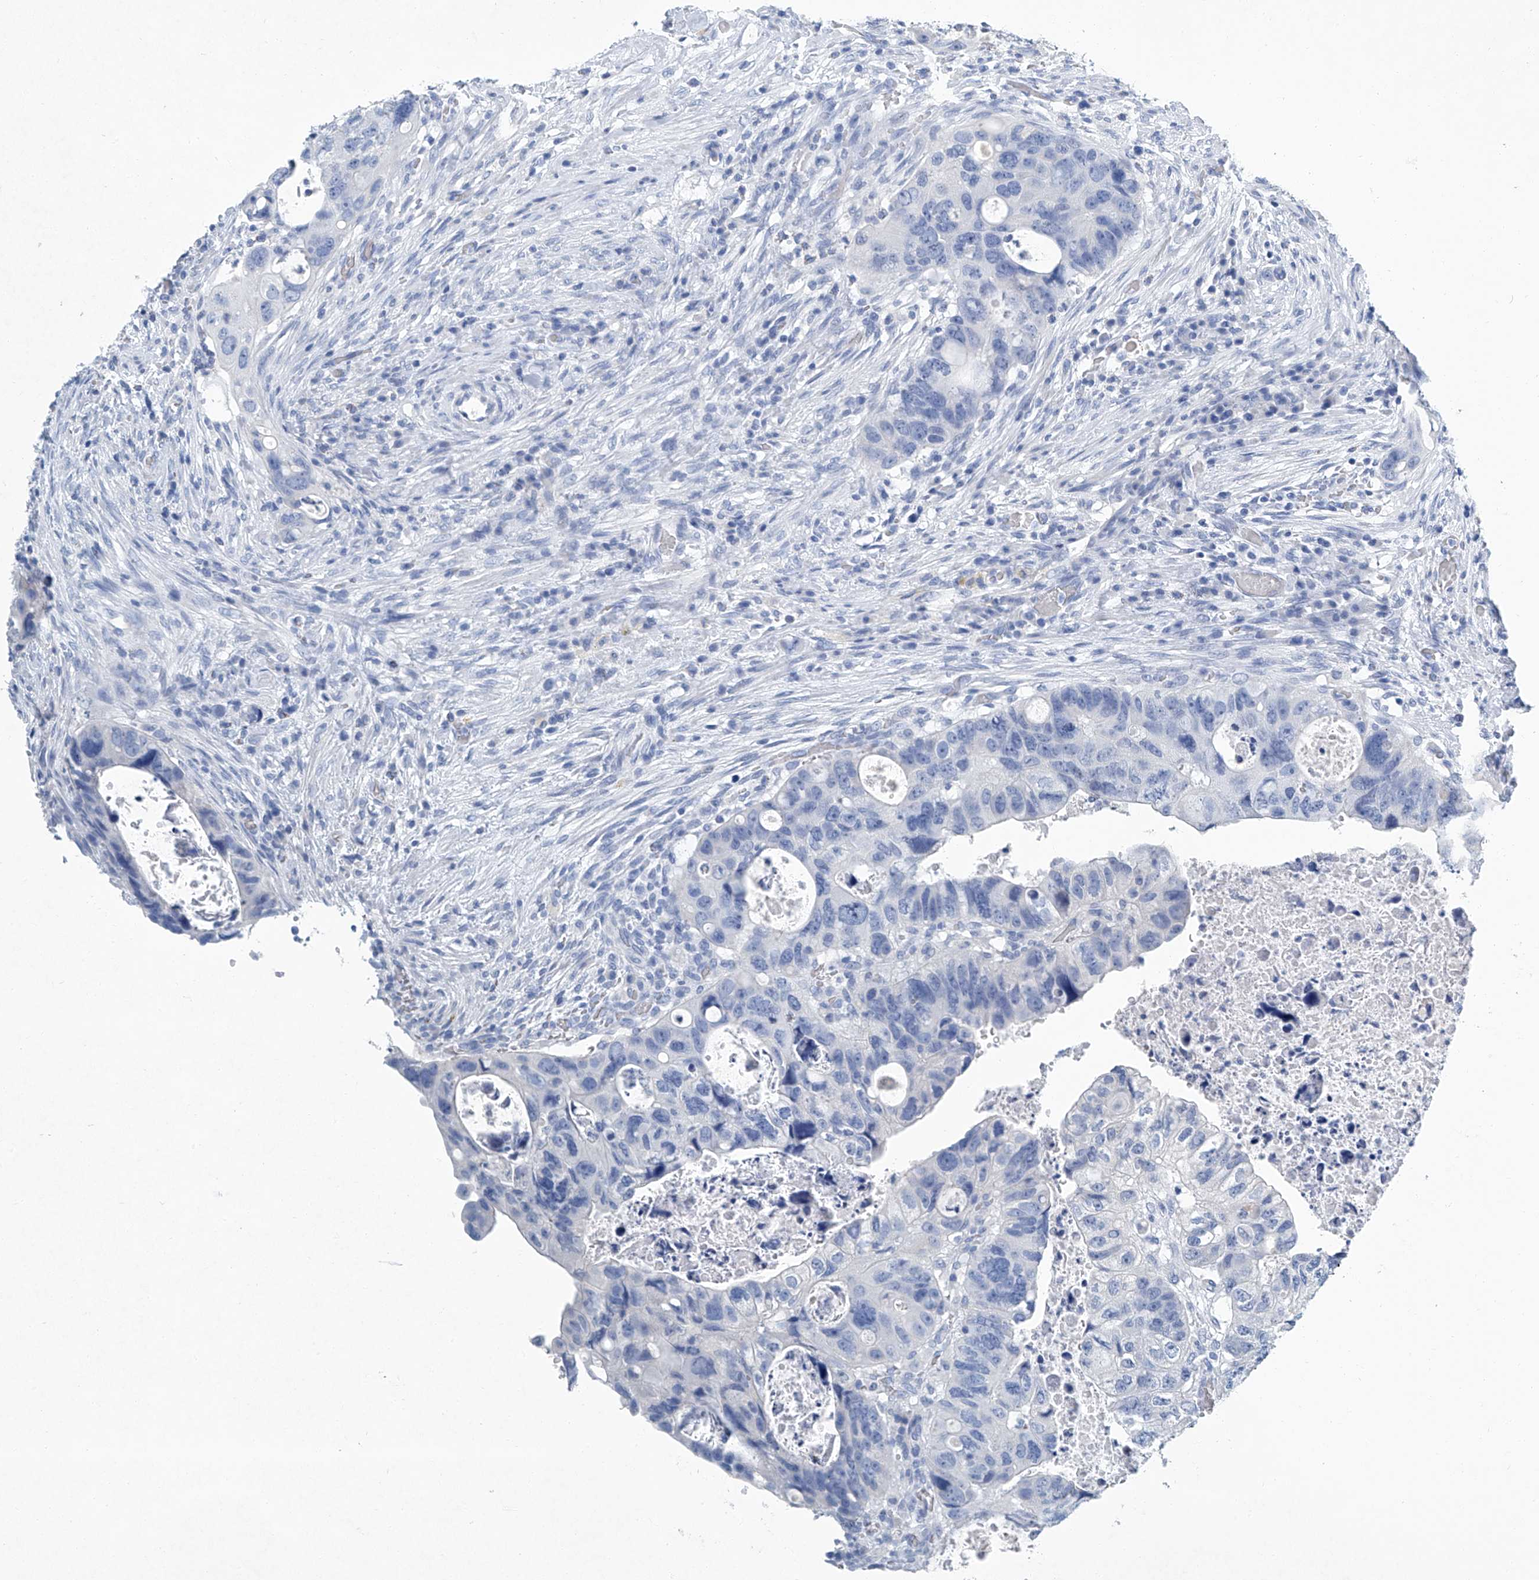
{"staining": {"intensity": "negative", "quantity": "none", "location": "none"}, "tissue": "colorectal cancer", "cell_type": "Tumor cells", "image_type": "cancer", "snomed": [{"axis": "morphology", "description": "Adenocarcinoma, NOS"}, {"axis": "topography", "description": "Rectum"}], "caption": "Colorectal cancer (adenocarcinoma) stained for a protein using IHC demonstrates no expression tumor cells.", "gene": "CYP2A7", "patient": {"sex": "male", "age": 59}}